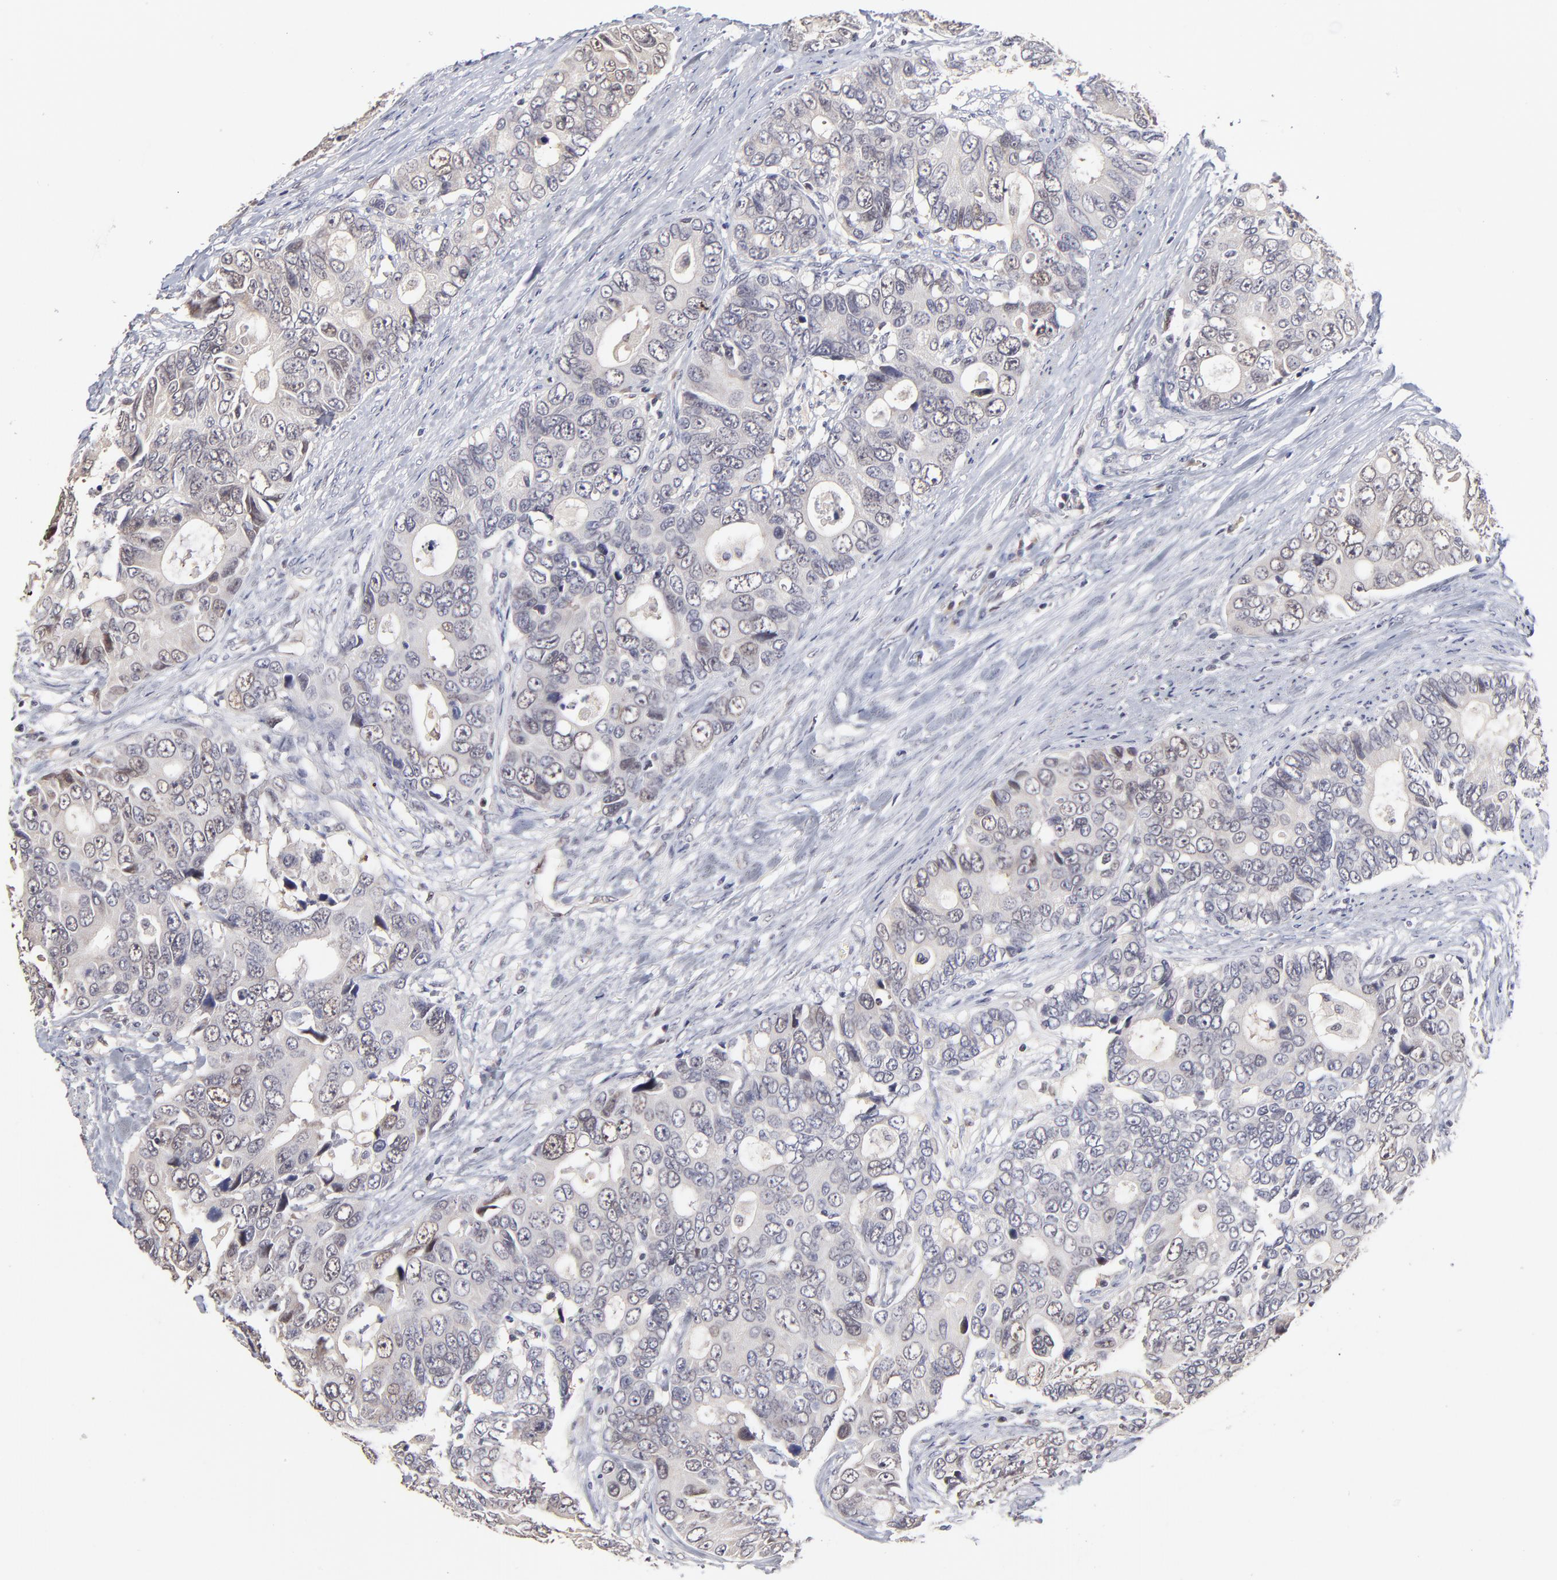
{"staining": {"intensity": "weak", "quantity": "<25%", "location": "cytoplasmic/membranous"}, "tissue": "colorectal cancer", "cell_type": "Tumor cells", "image_type": "cancer", "snomed": [{"axis": "morphology", "description": "Adenocarcinoma, NOS"}, {"axis": "topography", "description": "Rectum"}], "caption": "A photomicrograph of colorectal cancer (adenocarcinoma) stained for a protein displays no brown staining in tumor cells.", "gene": "ZNF10", "patient": {"sex": "female", "age": 67}}